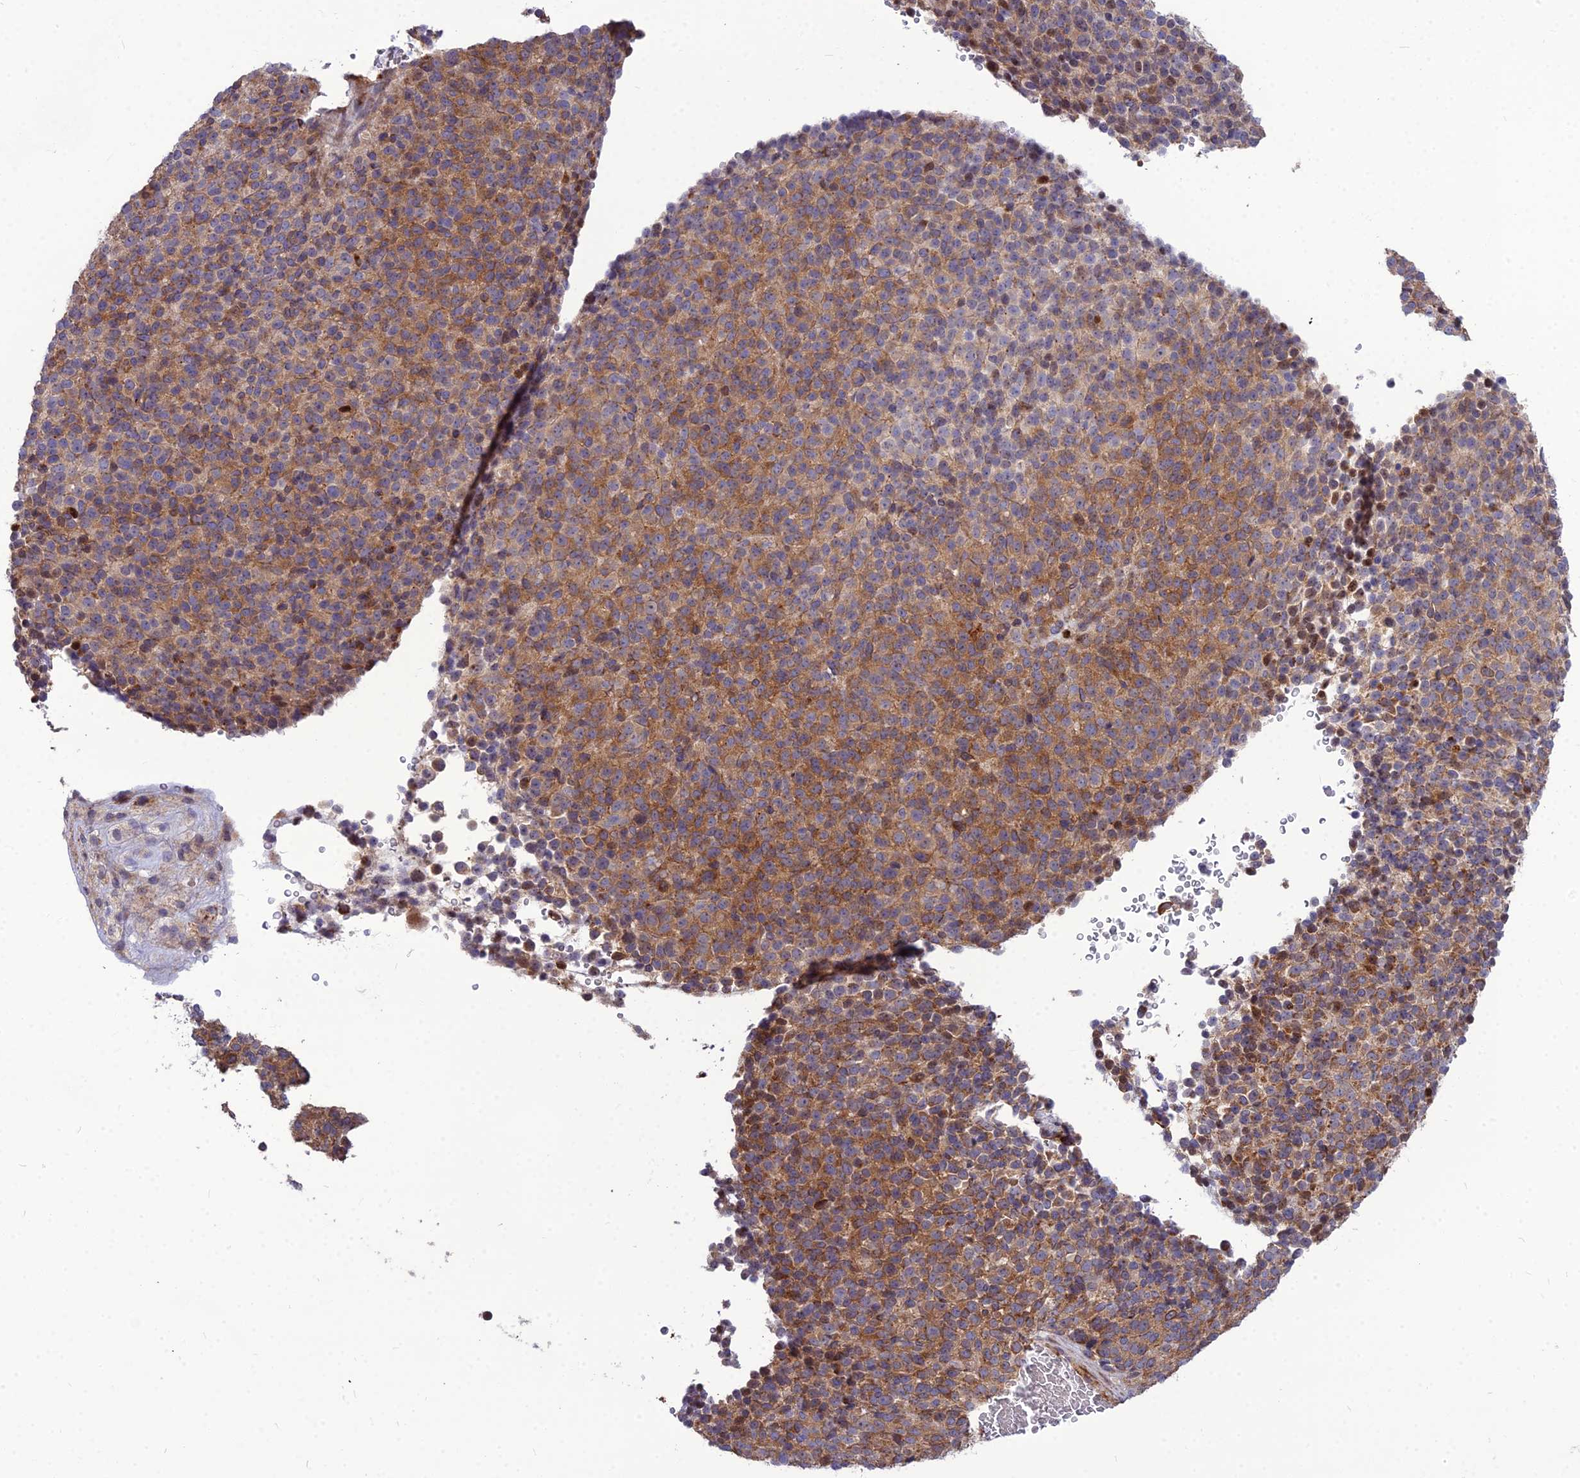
{"staining": {"intensity": "moderate", "quantity": ">75%", "location": "cytoplasmic/membranous"}, "tissue": "melanoma", "cell_type": "Tumor cells", "image_type": "cancer", "snomed": [{"axis": "morphology", "description": "Malignant melanoma, Metastatic site"}, {"axis": "topography", "description": "Brain"}], "caption": "Immunohistochemical staining of human malignant melanoma (metastatic site) exhibits medium levels of moderate cytoplasmic/membranous positivity in about >75% of tumor cells. Immunohistochemistry stains the protein in brown and the nuclei are stained blue.", "gene": "TSPYL2", "patient": {"sex": "female", "age": 56}}